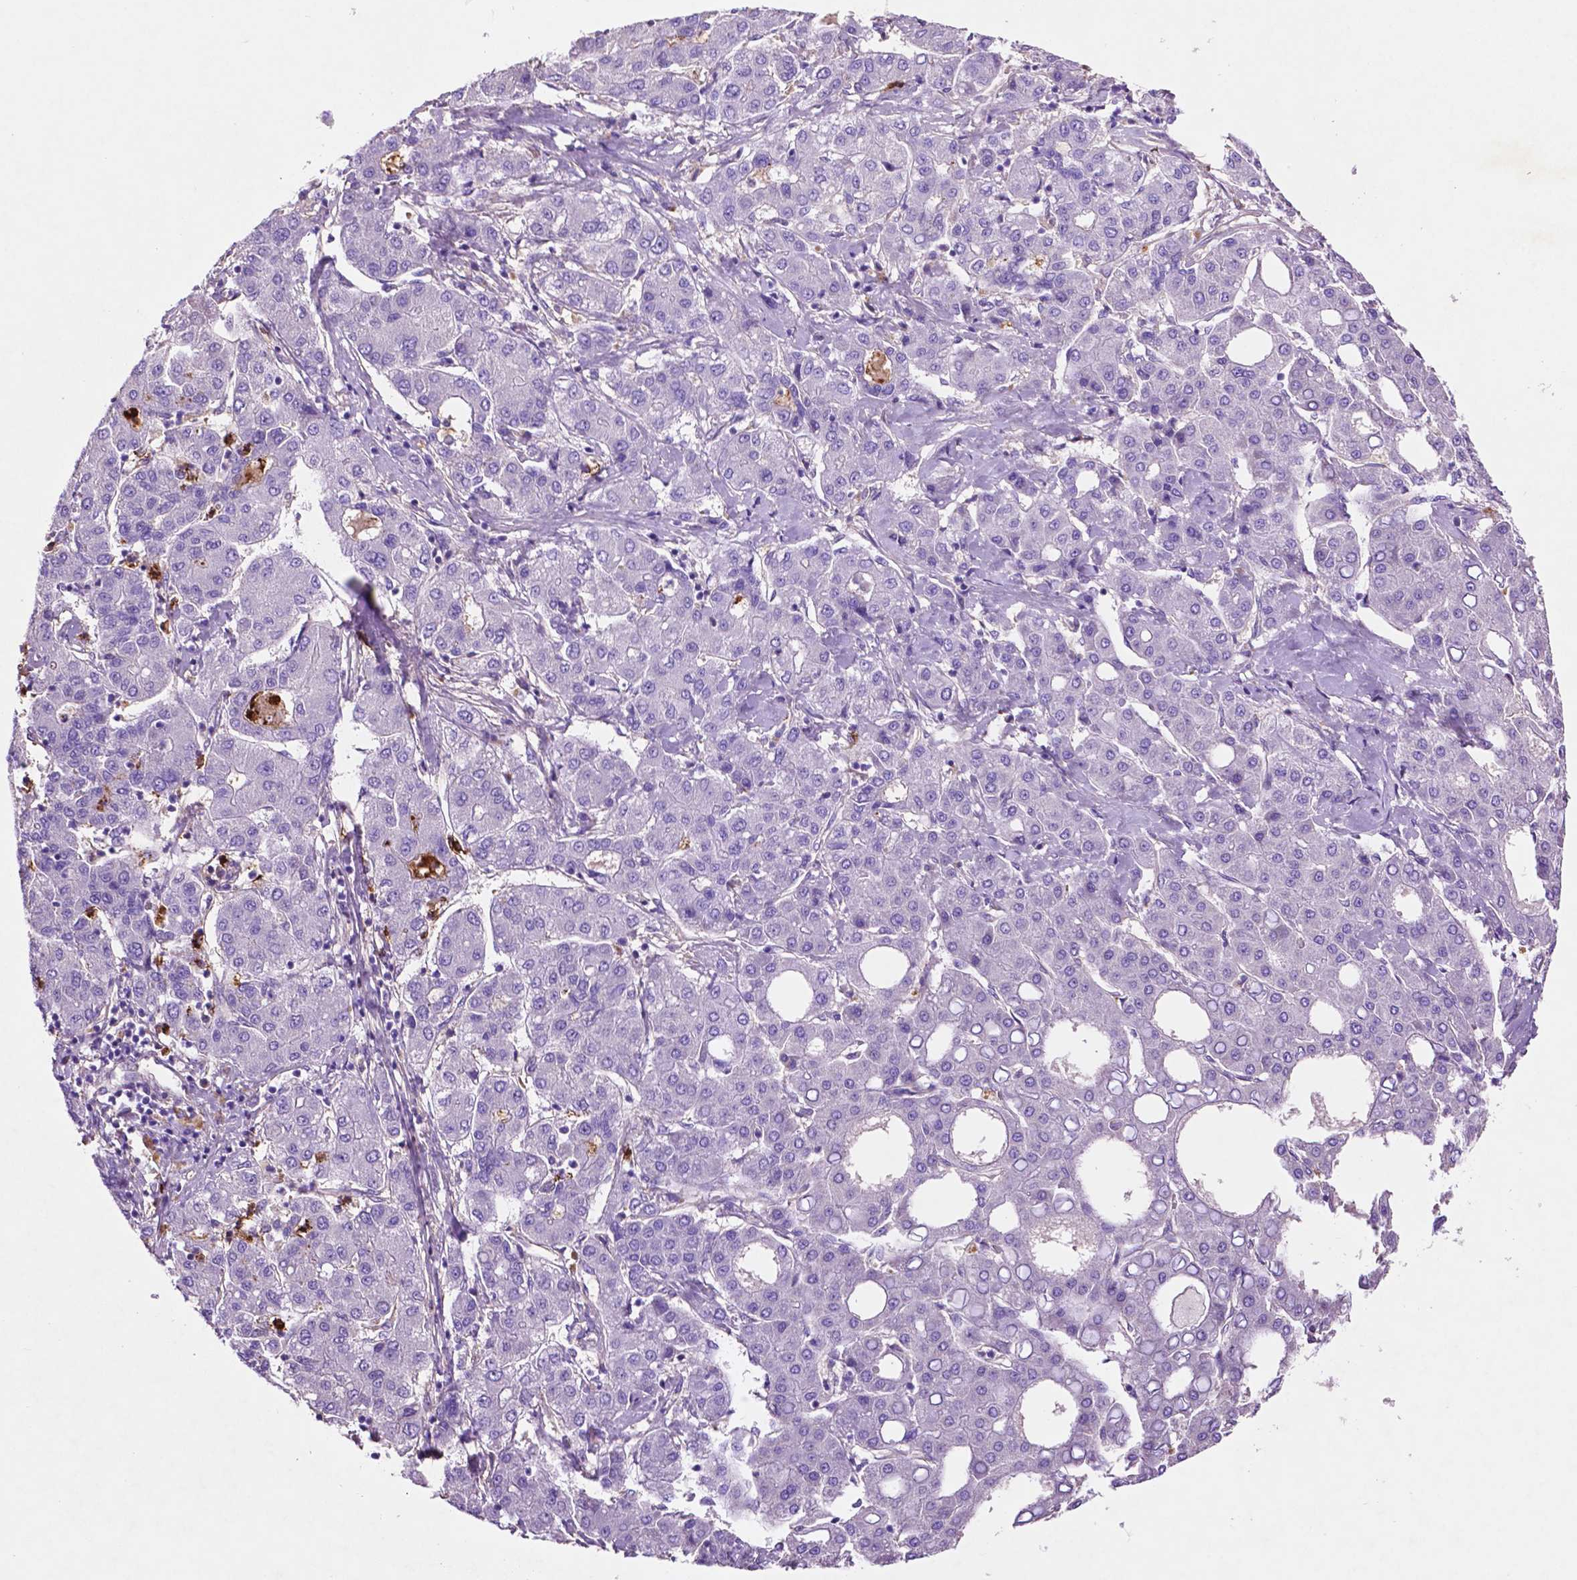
{"staining": {"intensity": "negative", "quantity": "none", "location": "none"}, "tissue": "liver cancer", "cell_type": "Tumor cells", "image_type": "cancer", "snomed": [{"axis": "morphology", "description": "Carcinoma, Hepatocellular, NOS"}, {"axis": "topography", "description": "Liver"}], "caption": "The micrograph reveals no significant positivity in tumor cells of liver cancer (hepatocellular carcinoma).", "gene": "GDPD5", "patient": {"sex": "male", "age": 65}}